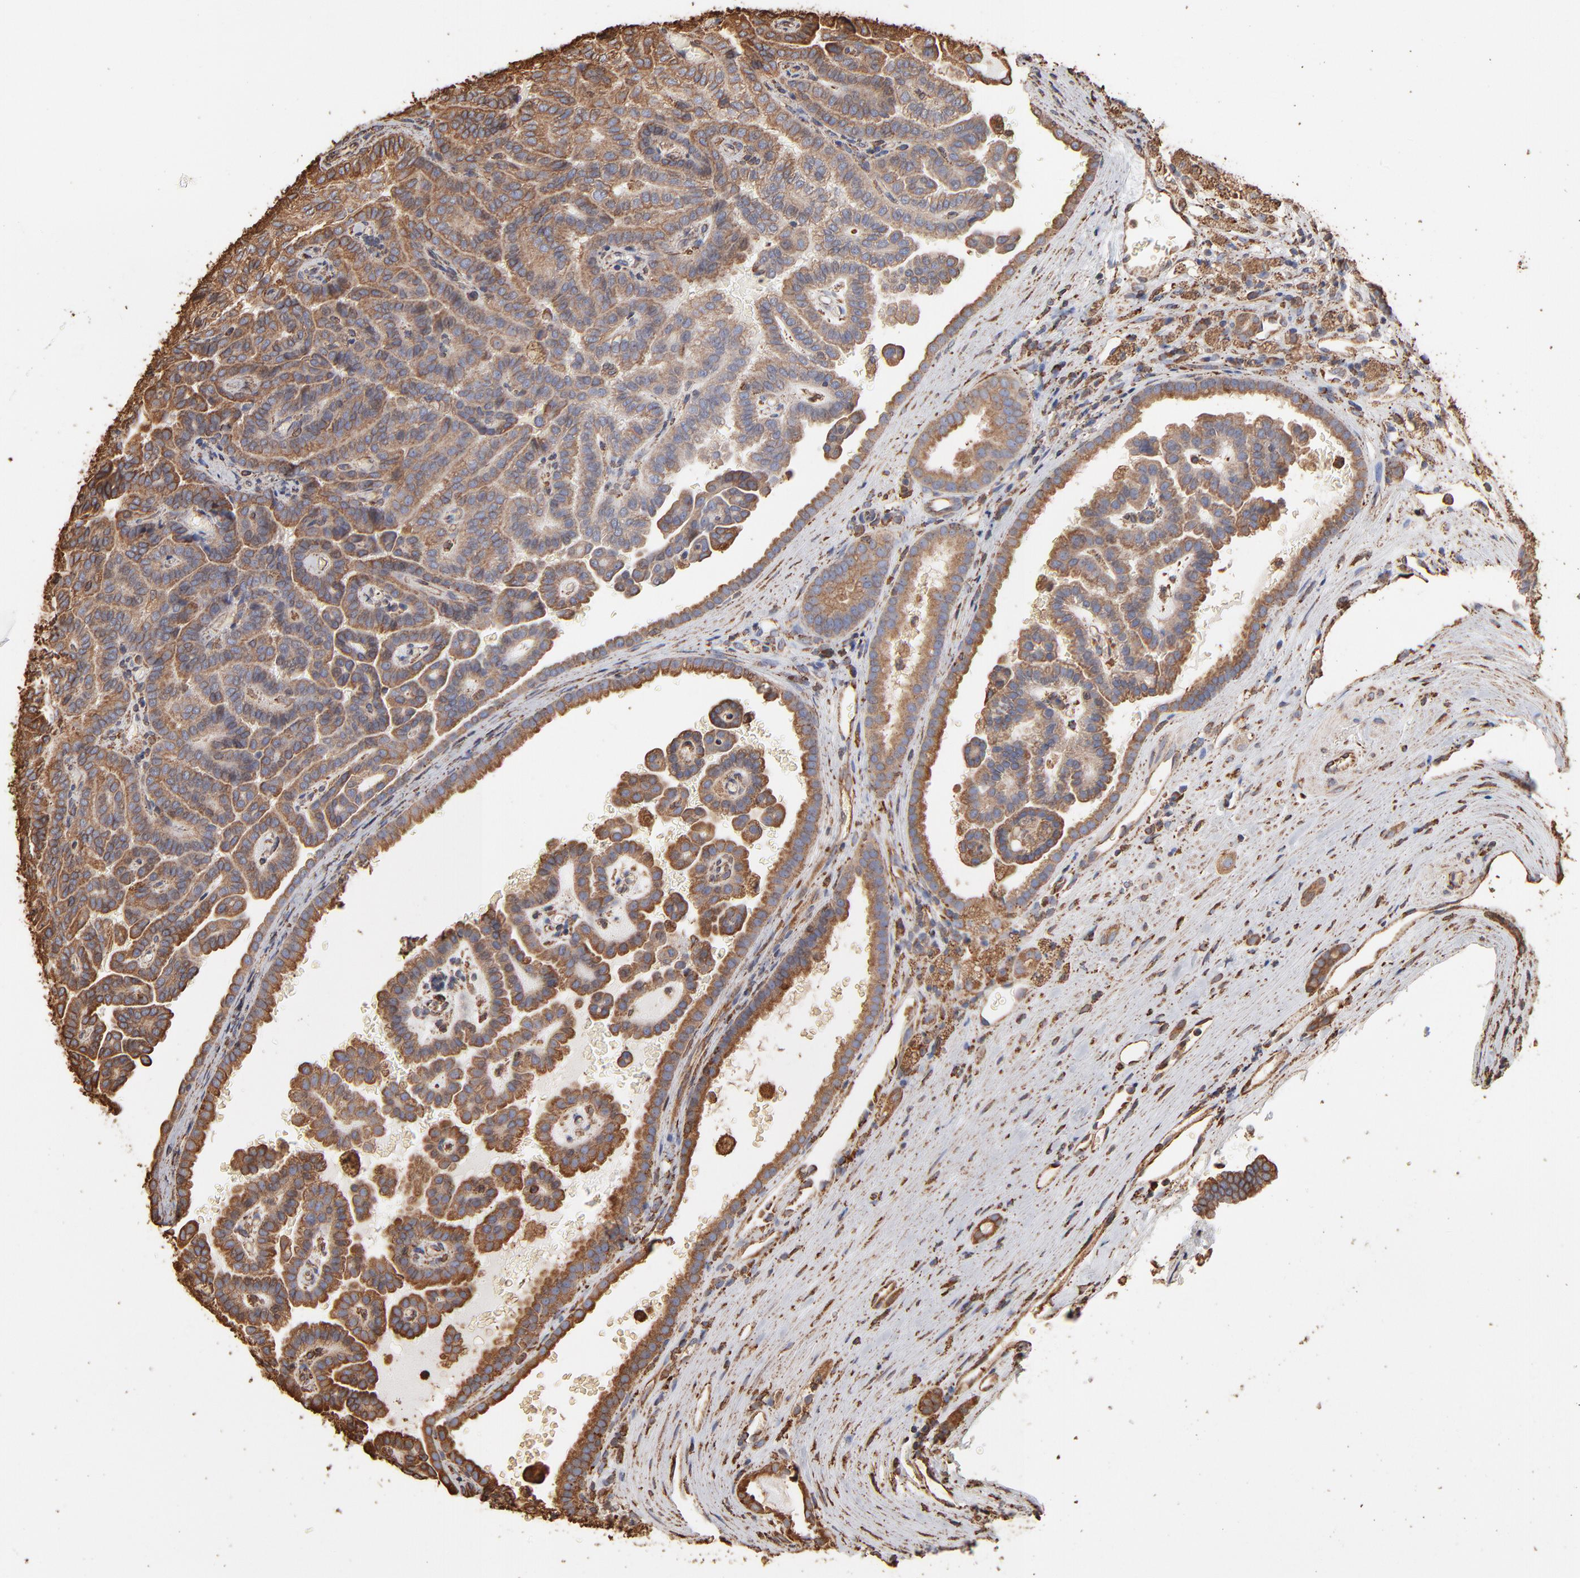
{"staining": {"intensity": "moderate", "quantity": ">75%", "location": "cytoplasmic/membranous"}, "tissue": "renal cancer", "cell_type": "Tumor cells", "image_type": "cancer", "snomed": [{"axis": "morphology", "description": "Adenocarcinoma, NOS"}, {"axis": "topography", "description": "Kidney"}], "caption": "IHC photomicrograph of human renal cancer (adenocarcinoma) stained for a protein (brown), which reveals medium levels of moderate cytoplasmic/membranous staining in about >75% of tumor cells.", "gene": "PDIA3", "patient": {"sex": "male", "age": 61}}